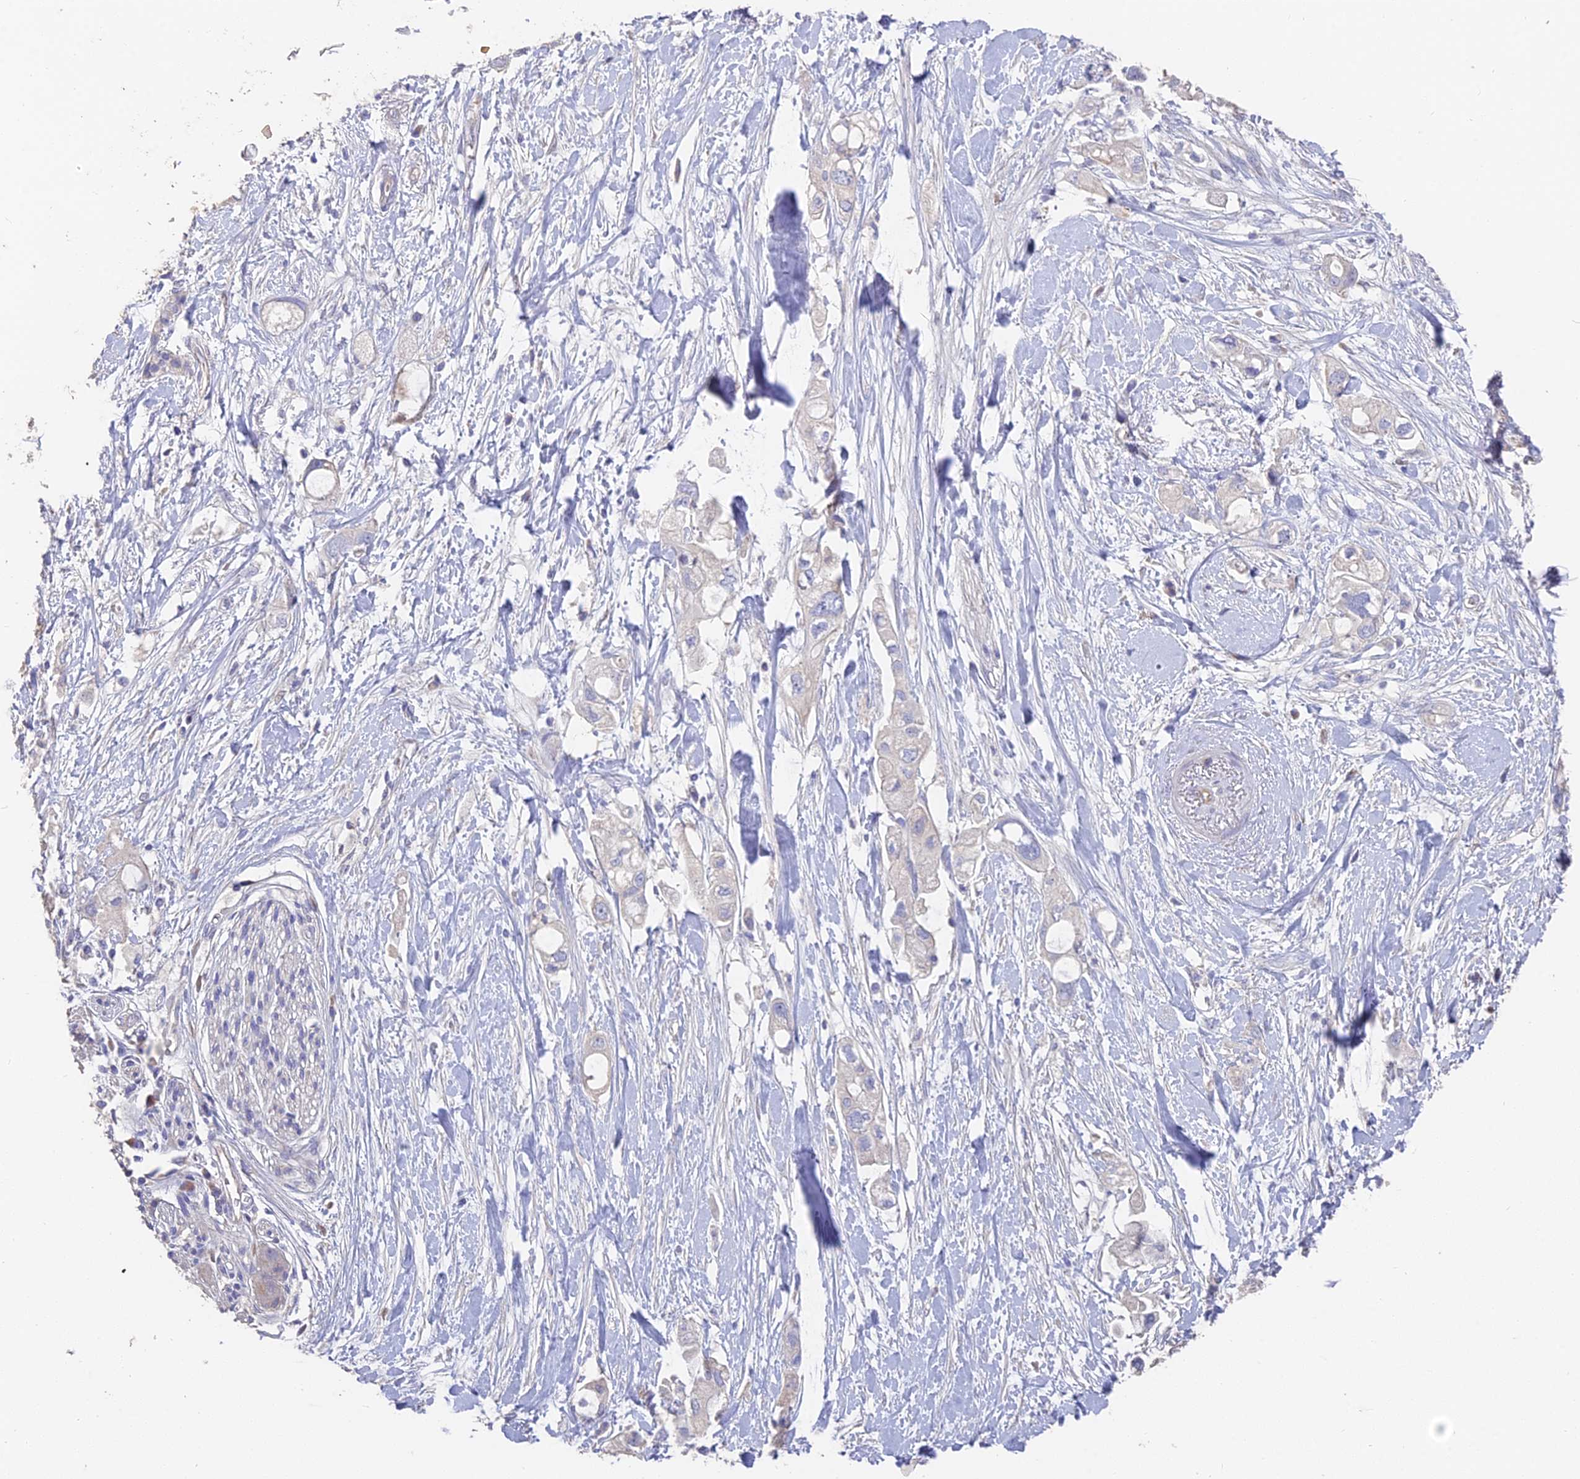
{"staining": {"intensity": "negative", "quantity": "none", "location": "none"}, "tissue": "pancreatic cancer", "cell_type": "Tumor cells", "image_type": "cancer", "snomed": [{"axis": "morphology", "description": "Adenocarcinoma, NOS"}, {"axis": "topography", "description": "Pancreas"}], "caption": "The micrograph reveals no staining of tumor cells in pancreatic adenocarcinoma.", "gene": "FAM168B", "patient": {"sex": "female", "age": 56}}